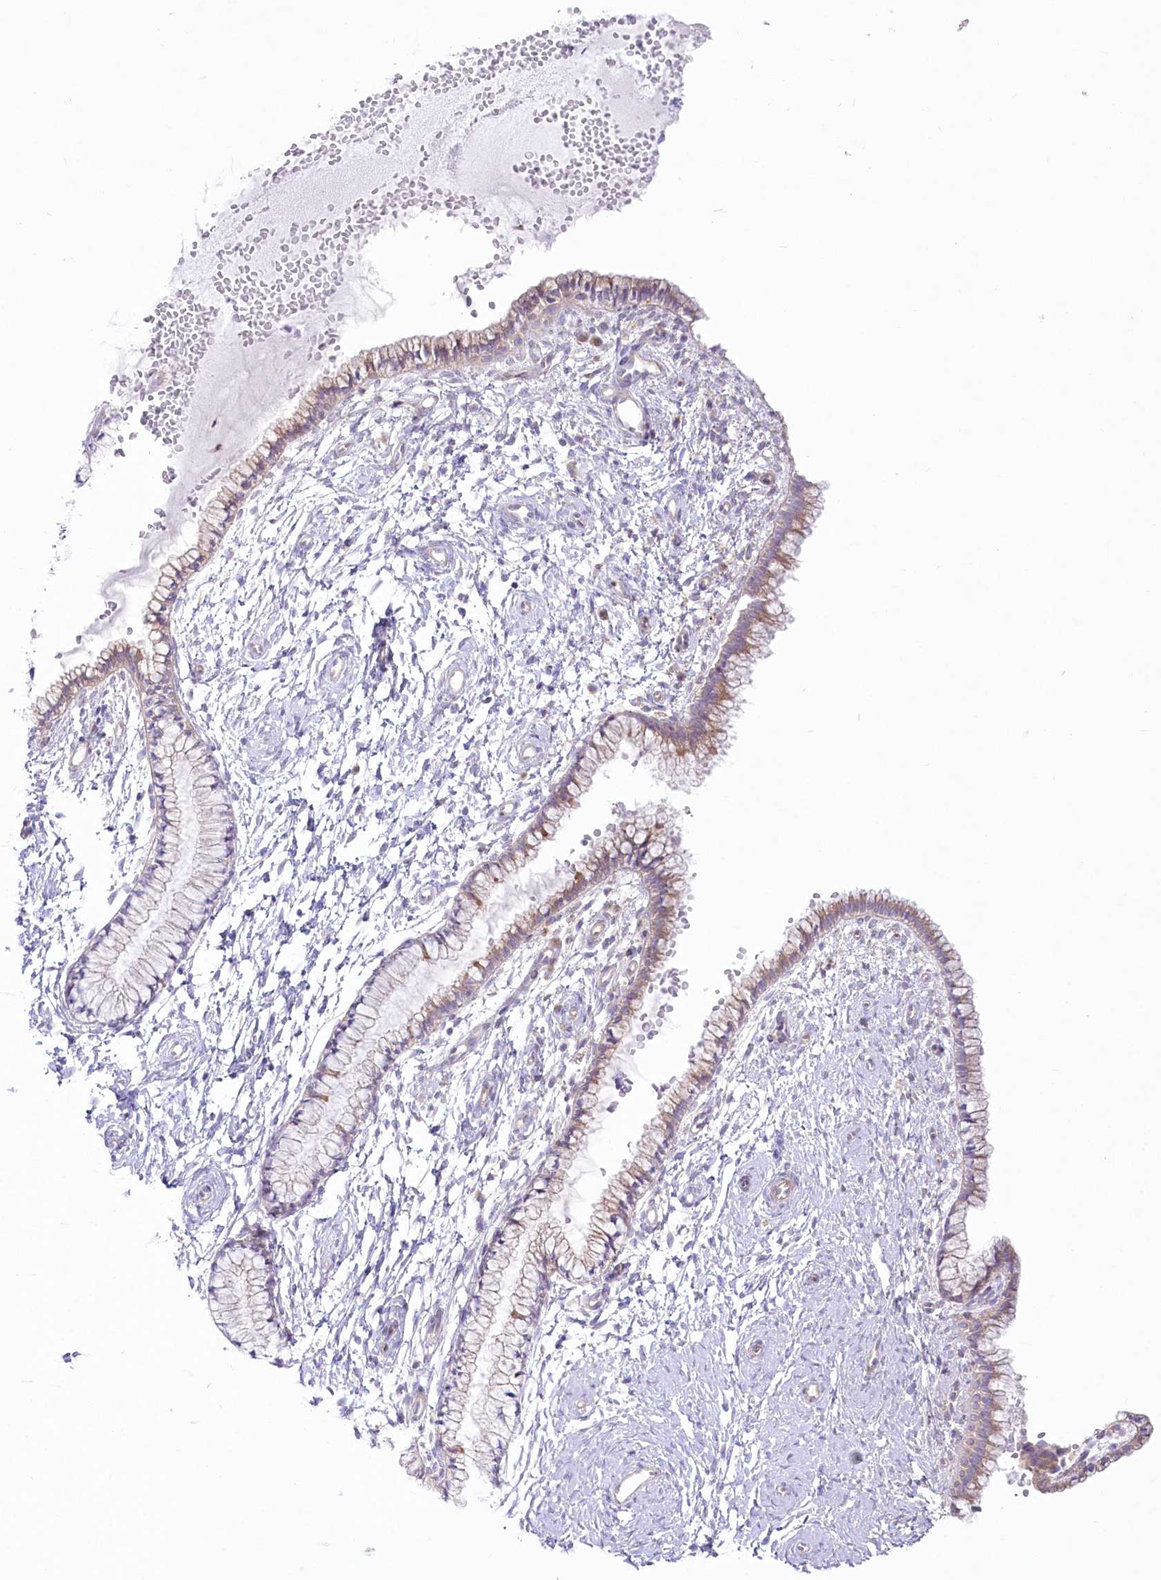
{"staining": {"intensity": "moderate", "quantity": "<25%", "location": "cytoplasmic/membranous"}, "tissue": "cervix", "cell_type": "Glandular cells", "image_type": "normal", "snomed": [{"axis": "morphology", "description": "Normal tissue, NOS"}, {"axis": "topography", "description": "Cervix"}], "caption": "Immunohistochemical staining of normal cervix exhibits low levels of moderate cytoplasmic/membranous expression in approximately <25% of glandular cells. (DAB IHC, brown staining for protein, blue staining for nuclei).", "gene": "ZNF843", "patient": {"sex": "female", "age": 33}}